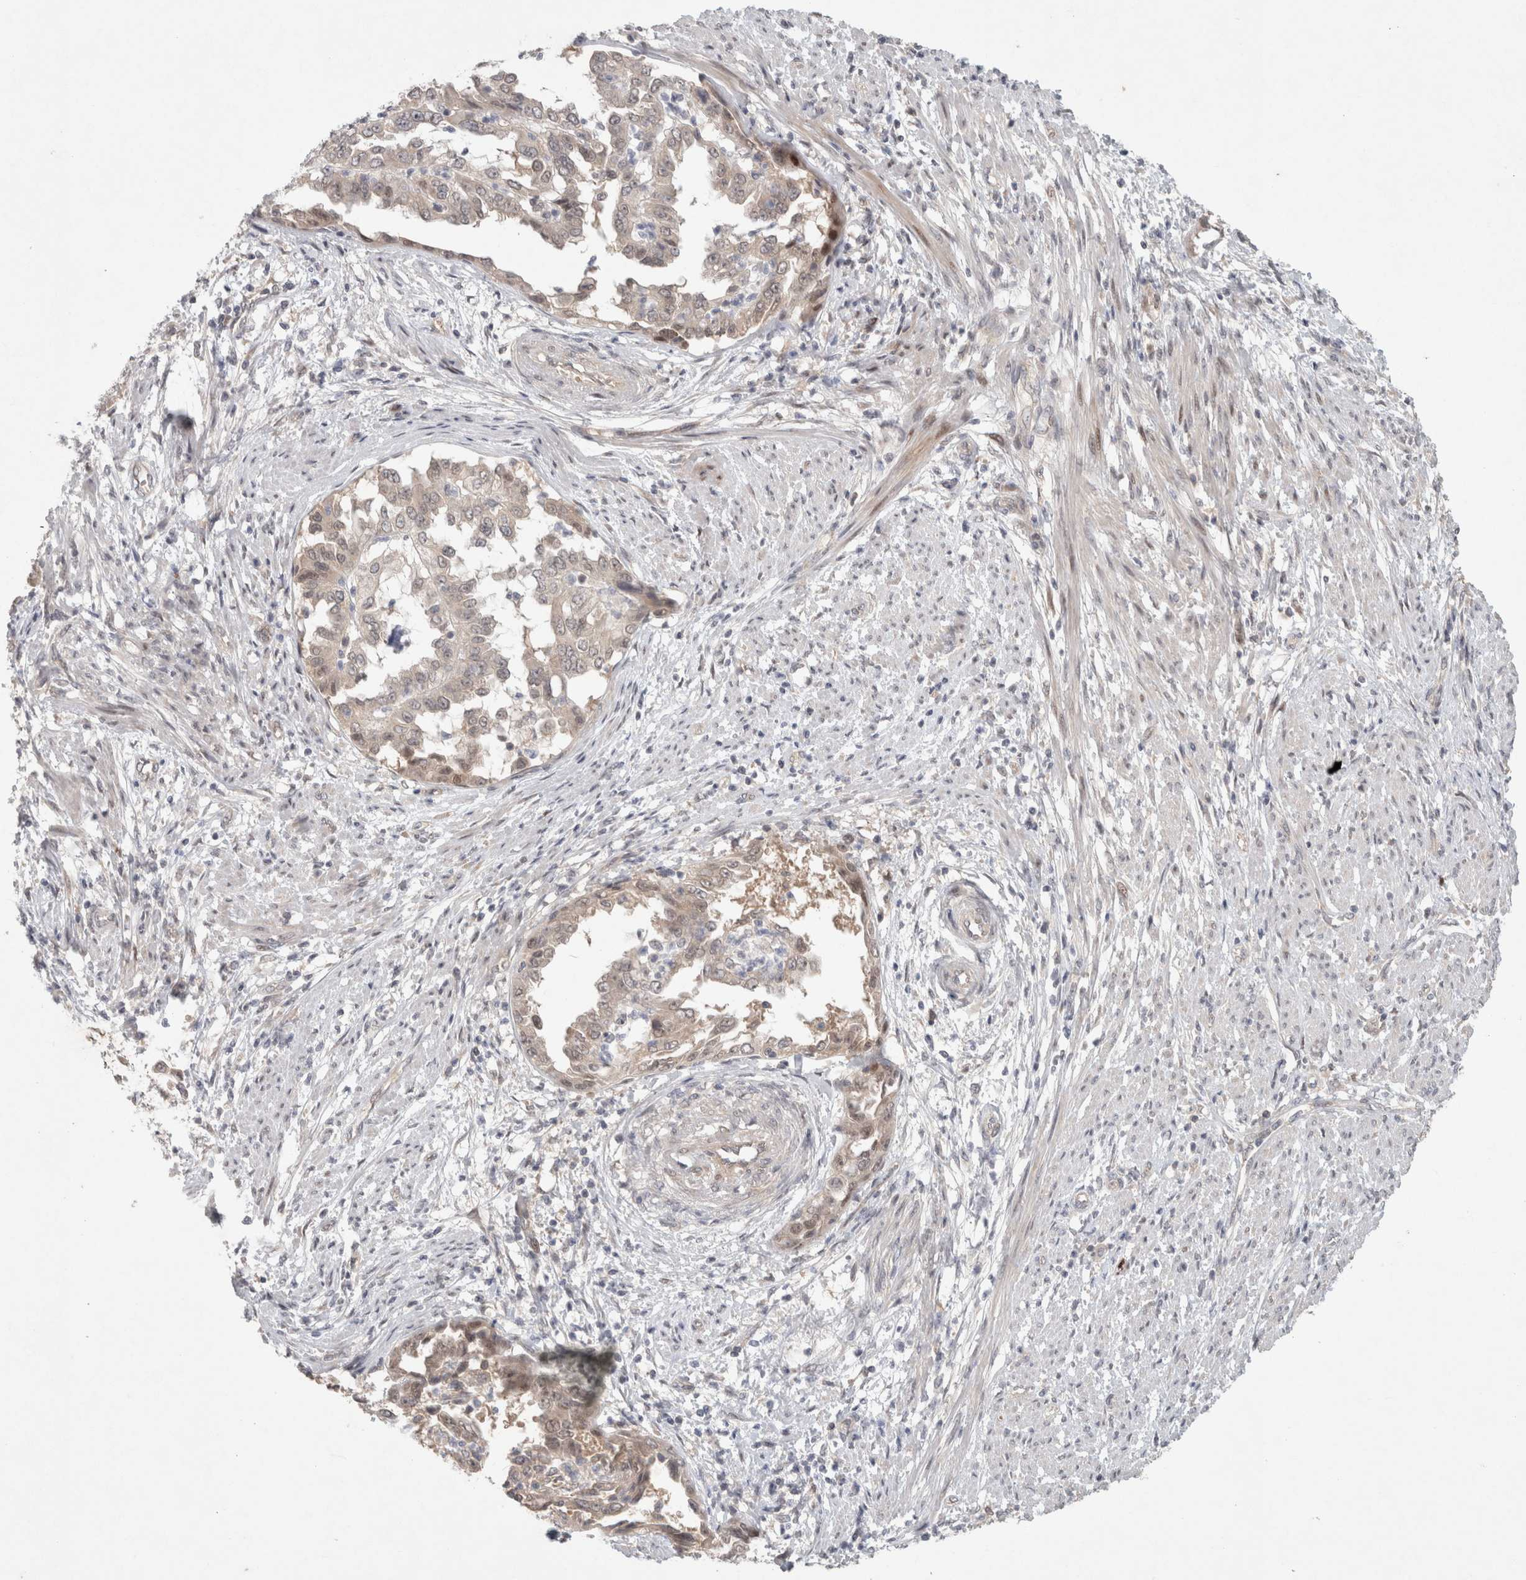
{"staining": {"intensity": "moderate", "quantity": ">75%", "location": "cytoplasmic/membranous"}, "tissue": "endometrial cancer", "cell_type": "Tumor cells", "image_type": "cancer", "snomed": [{"axis": "morphology", "description": "Adenocarcinoma, NOS"}, {"axis": "topography", "description": "Endometrium"}], "caption": "DAB (3,3'-diaminobenzidine) immunohistochemical staining of endometrial cancer (adenocarcinoma) shows moderate cytoplasmic/membranous protein expression in approximately >75% of tumor cells.", "gene": "RASAL2", "patient": {"sex": "female", "age": 85}}